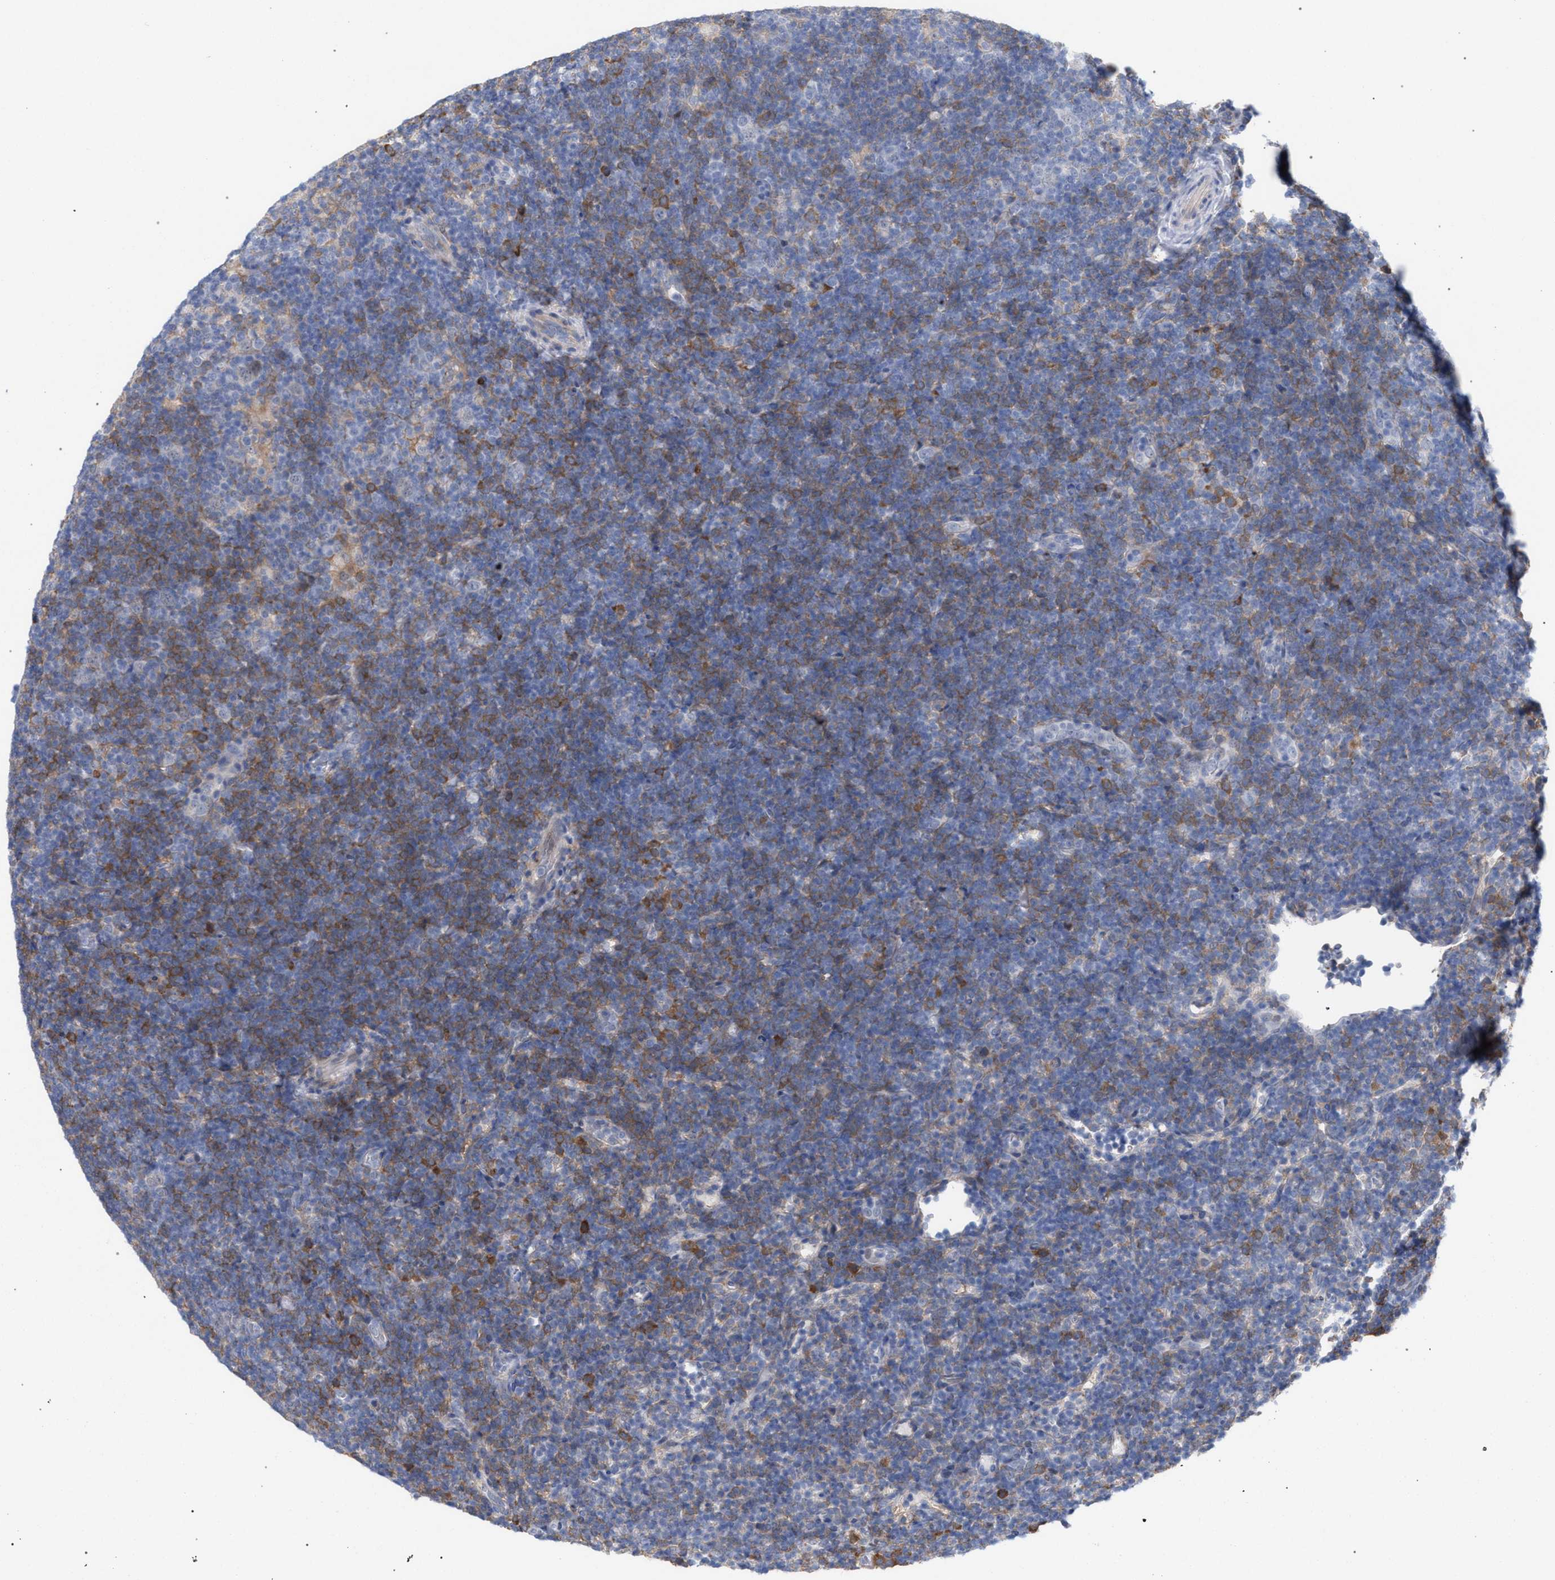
{"staining": {"intensity": "negative", "quantity": "none", "location": "none"}, "tissue": "lymphoma", "cell_type": "Tumor cells", "image_type": "cancer", "snomed": [{"axis": "morphology", "description": "Hodgkin's disease, NOS"}, {"axis": "topography", "description": "Lymph node"}], "caption": "The micrograph shows no significant expression in tumor cells of Hodgkin's disease.", "gene": "FHOD3", "patient": {"sex": "female", "age": 57}}